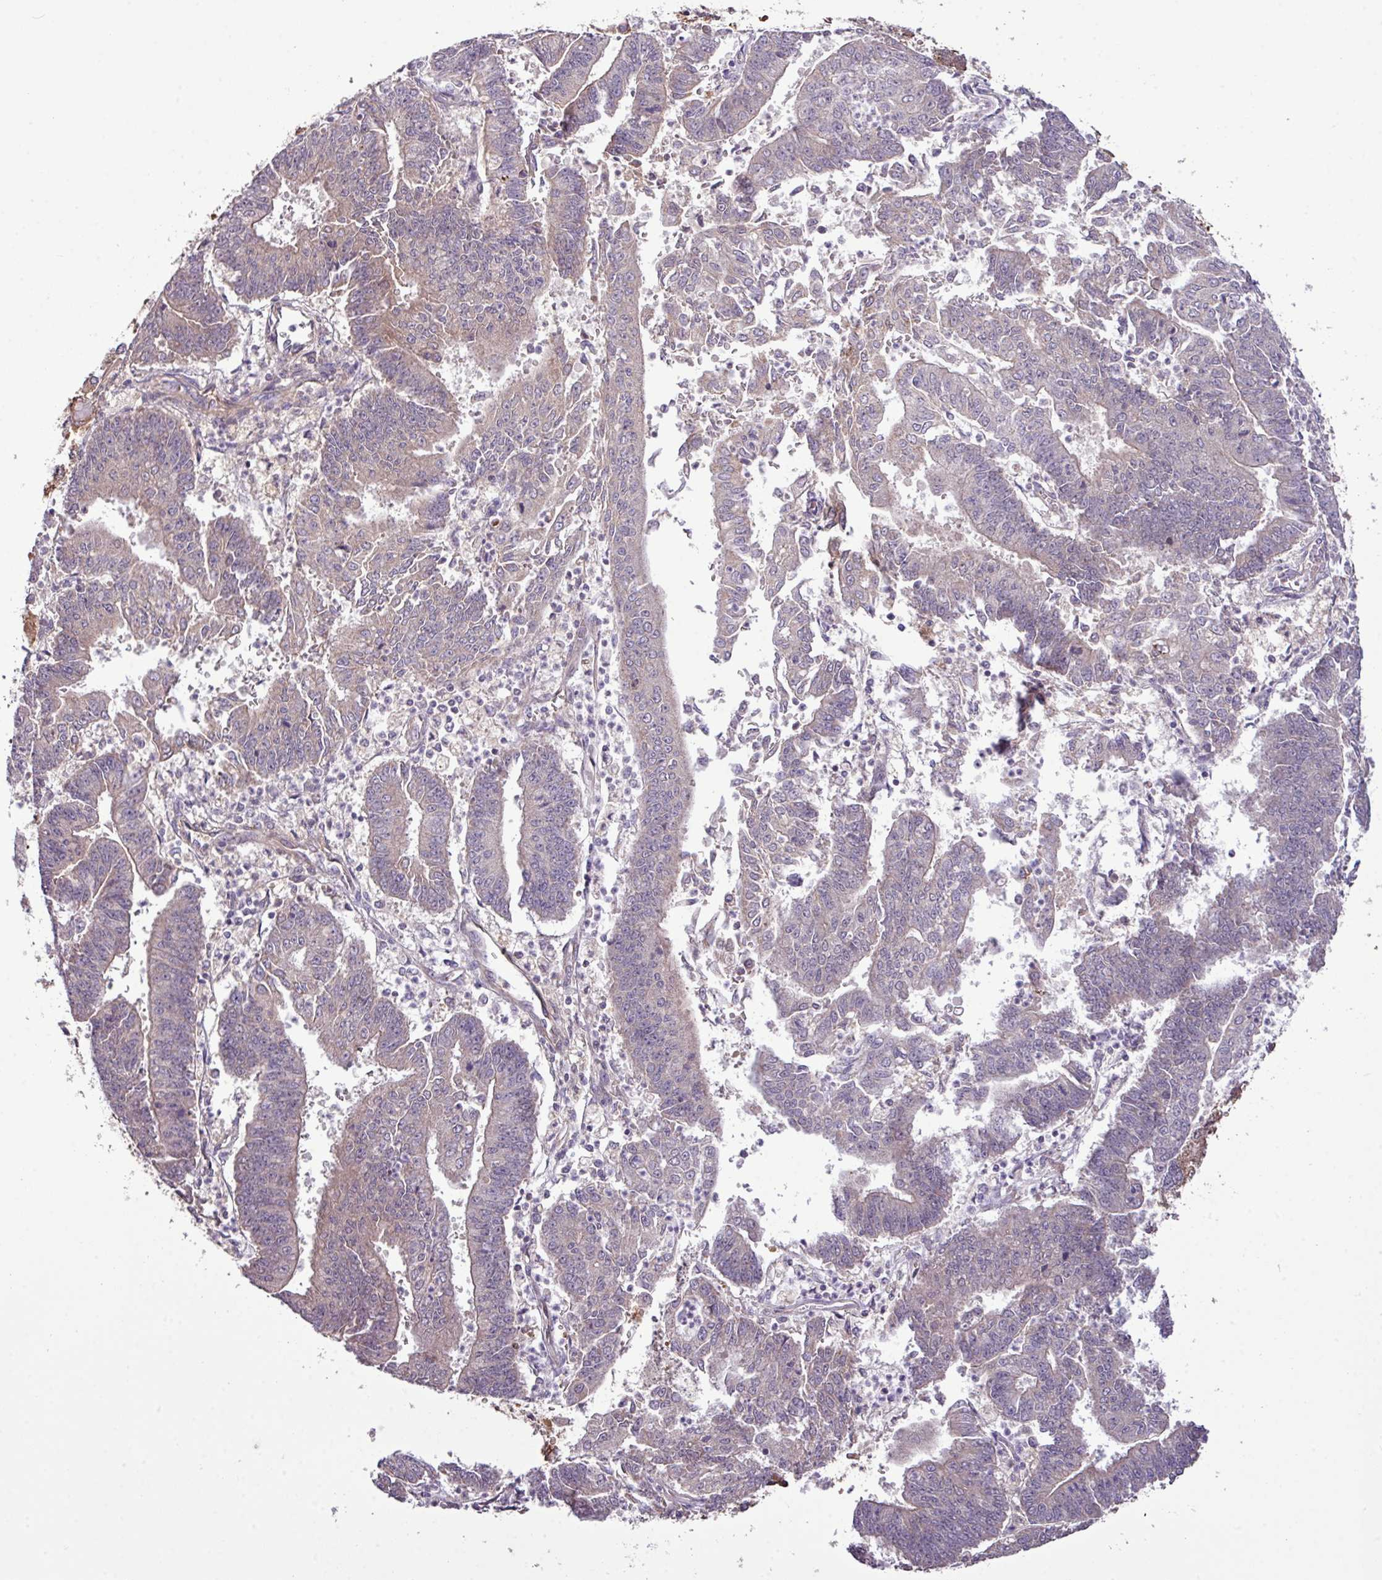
{"staining": {"intensity": "weak", "quantity": "<25%", "location": "cytoplasmic/membranous"}, "tissue": "endometrial cancer", "cell_type": "Tumor cells", "image_type": "cancer", "snomed": [{"axis": "morphology", "description": "Adenocarcinoma, NOS"}, {"axis": "topography", "description": "Endometrium"}], "caption": "This is a image of immunohistochemistry staining of adenocarcinoma (endometrial), which shows no staining in tumor cells.", "gene": "XIAP", "patient": {"sex": "female", "age": 73}}